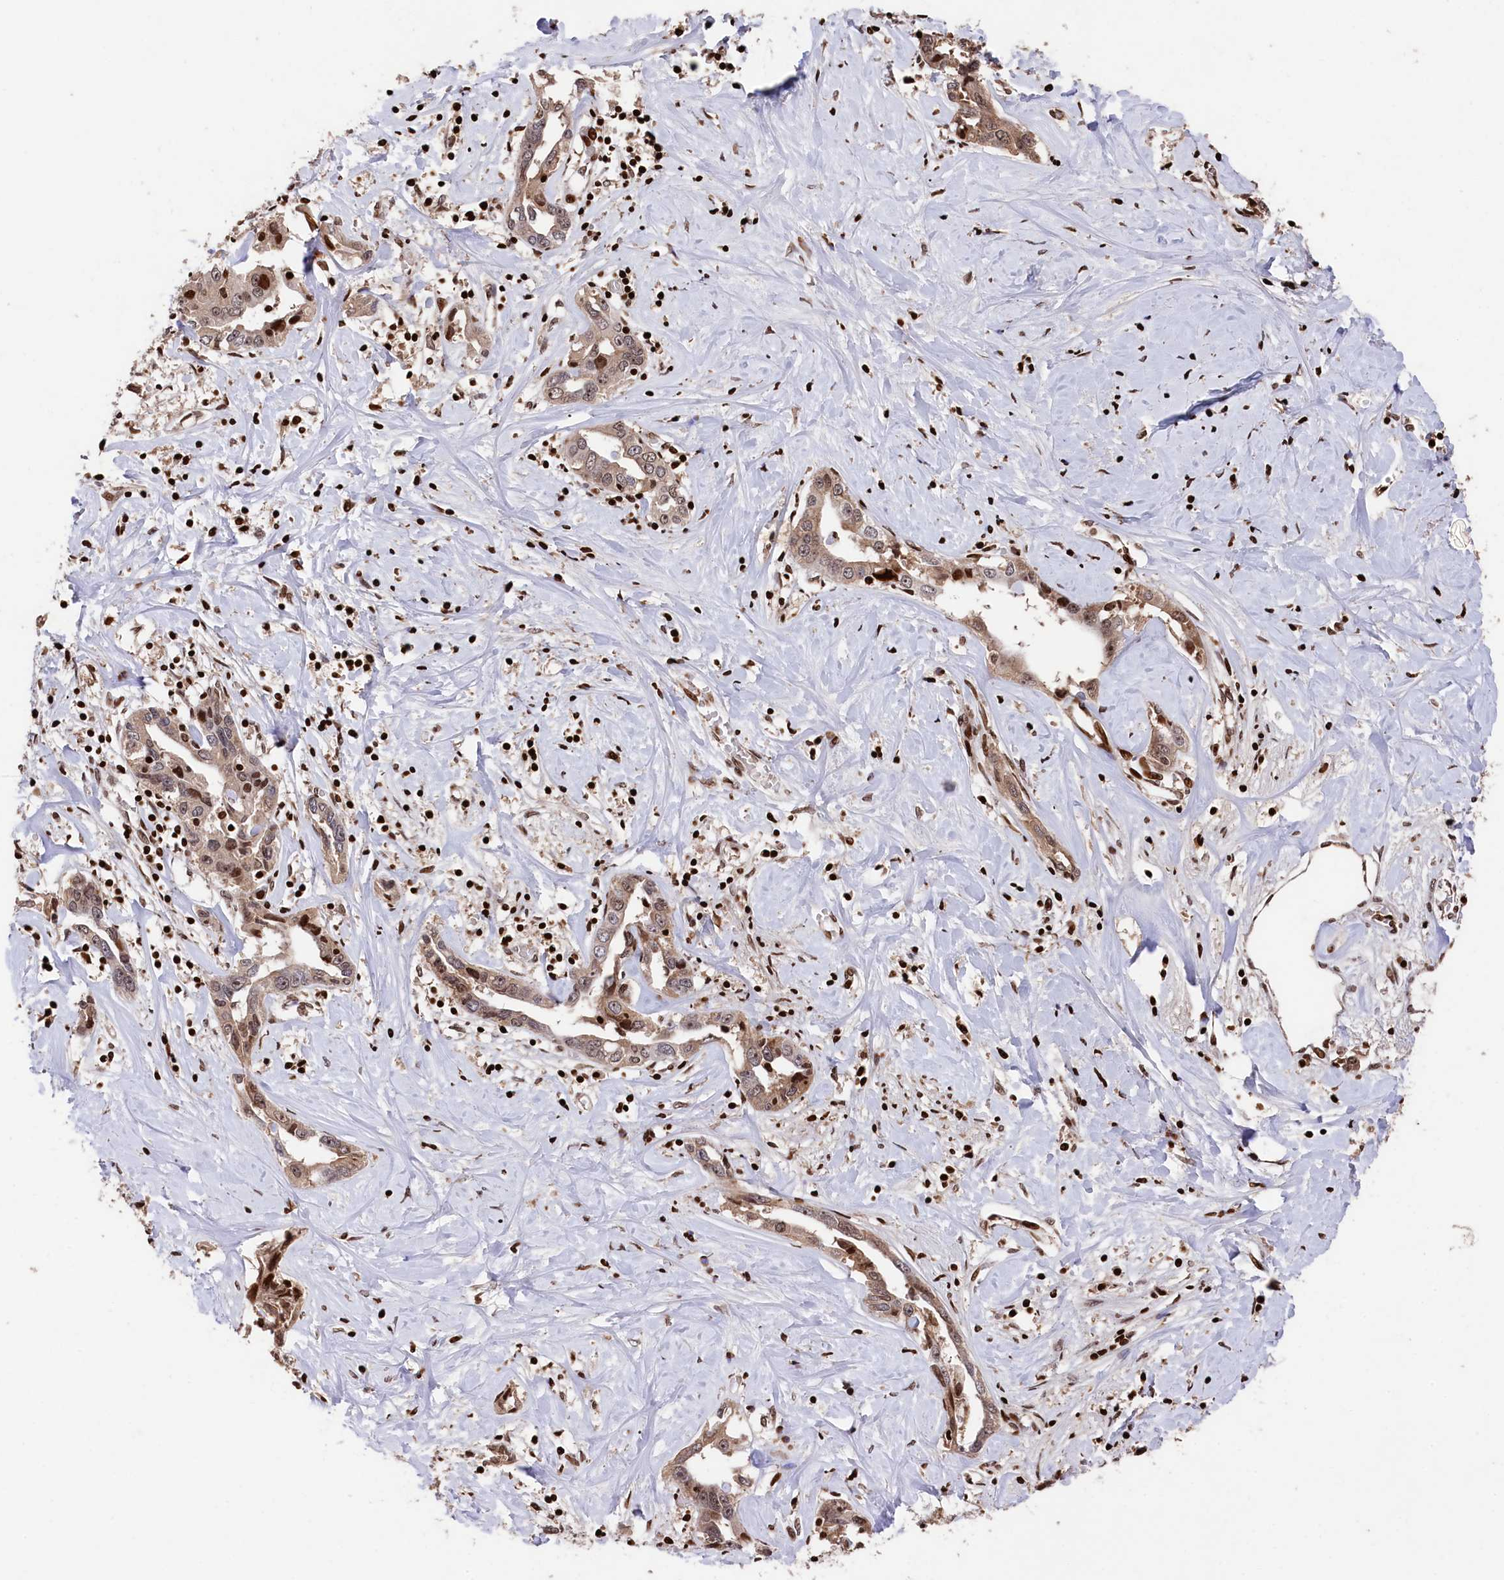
{"staining": {"intensity": "moderate", "quantity": ">75%", "location": "cytoplasmic/membranous,nuclear"}, "tissue": "liver cancer", "cell_type": "Tumor cells", "image_type": "cancer", "snomed": [{"axis": "morphology", "description": "Cholangiocarcinoma"}, {"axis": "topography", "description": "Liver"}], "caption": "About >75% of tumor cells in cholangiocarcinoma (liver) demonstrate moderate cytoplasmic/membranous and nuclear protein positivity as visualized by brown immunohistochemical staining.", "gene": "MCF2L2", "patient": {"sex": "male", "age": 59}}